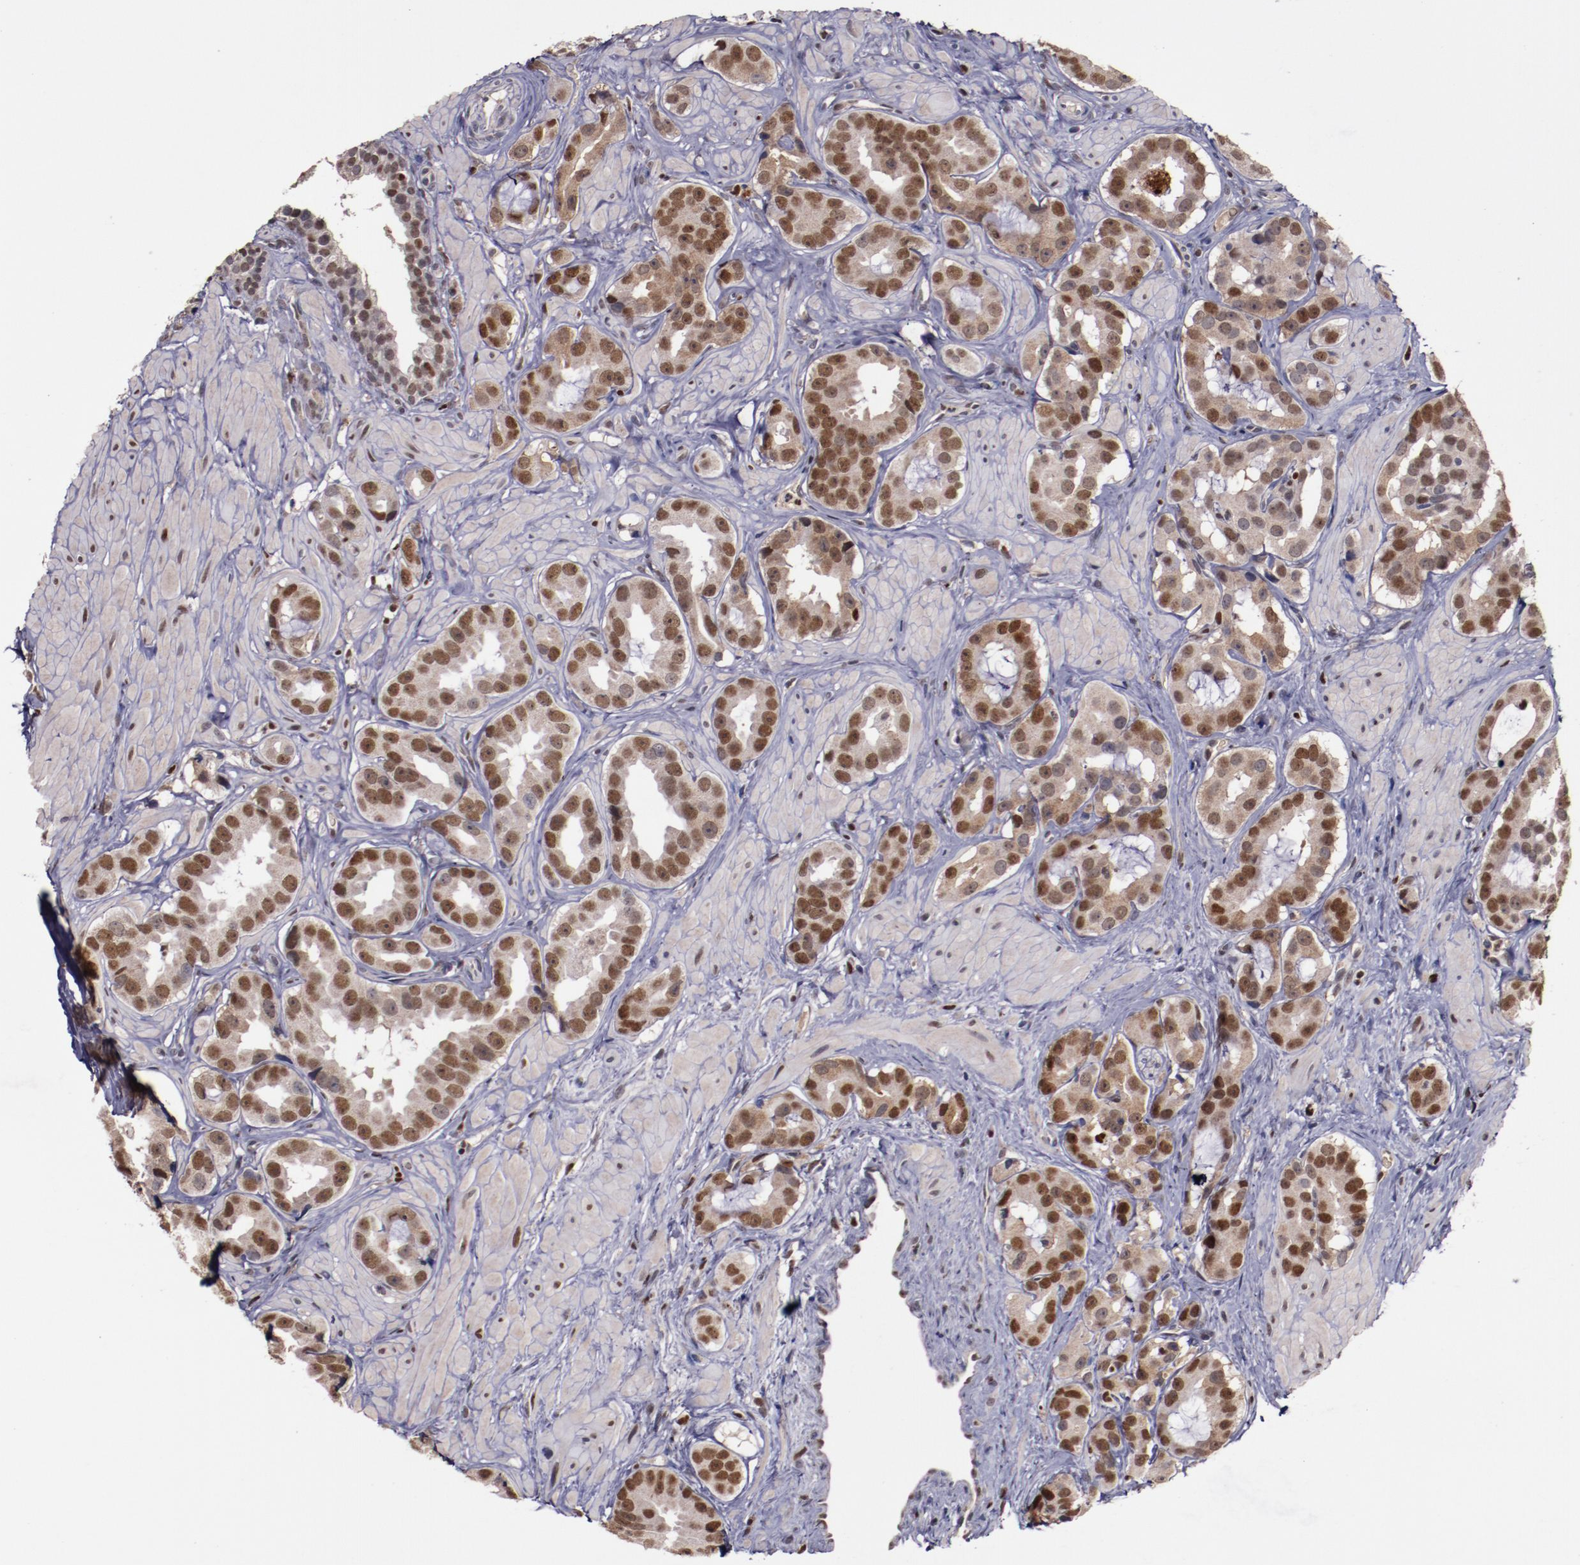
{"staining": {"intensity": "strong", "quantity": ">75%", "location": "nuclear"}, "tissue": "prostate cancer", "cell_type": "Tumor cells", "image_type": "cancer", "snomed": [{"axis": "morphology", "description": "Adenocarcinoma, Low grade"}, {"axis": "topography", "description": "Prostate"}], "caption": "Immunohistochemical staining of human prostate cancer exhibits high levels of strong nuclear expression in approximately >75% of tumor cells.", "gene": "CHEK2", "patient": {"sex": "male", "age": 59}}